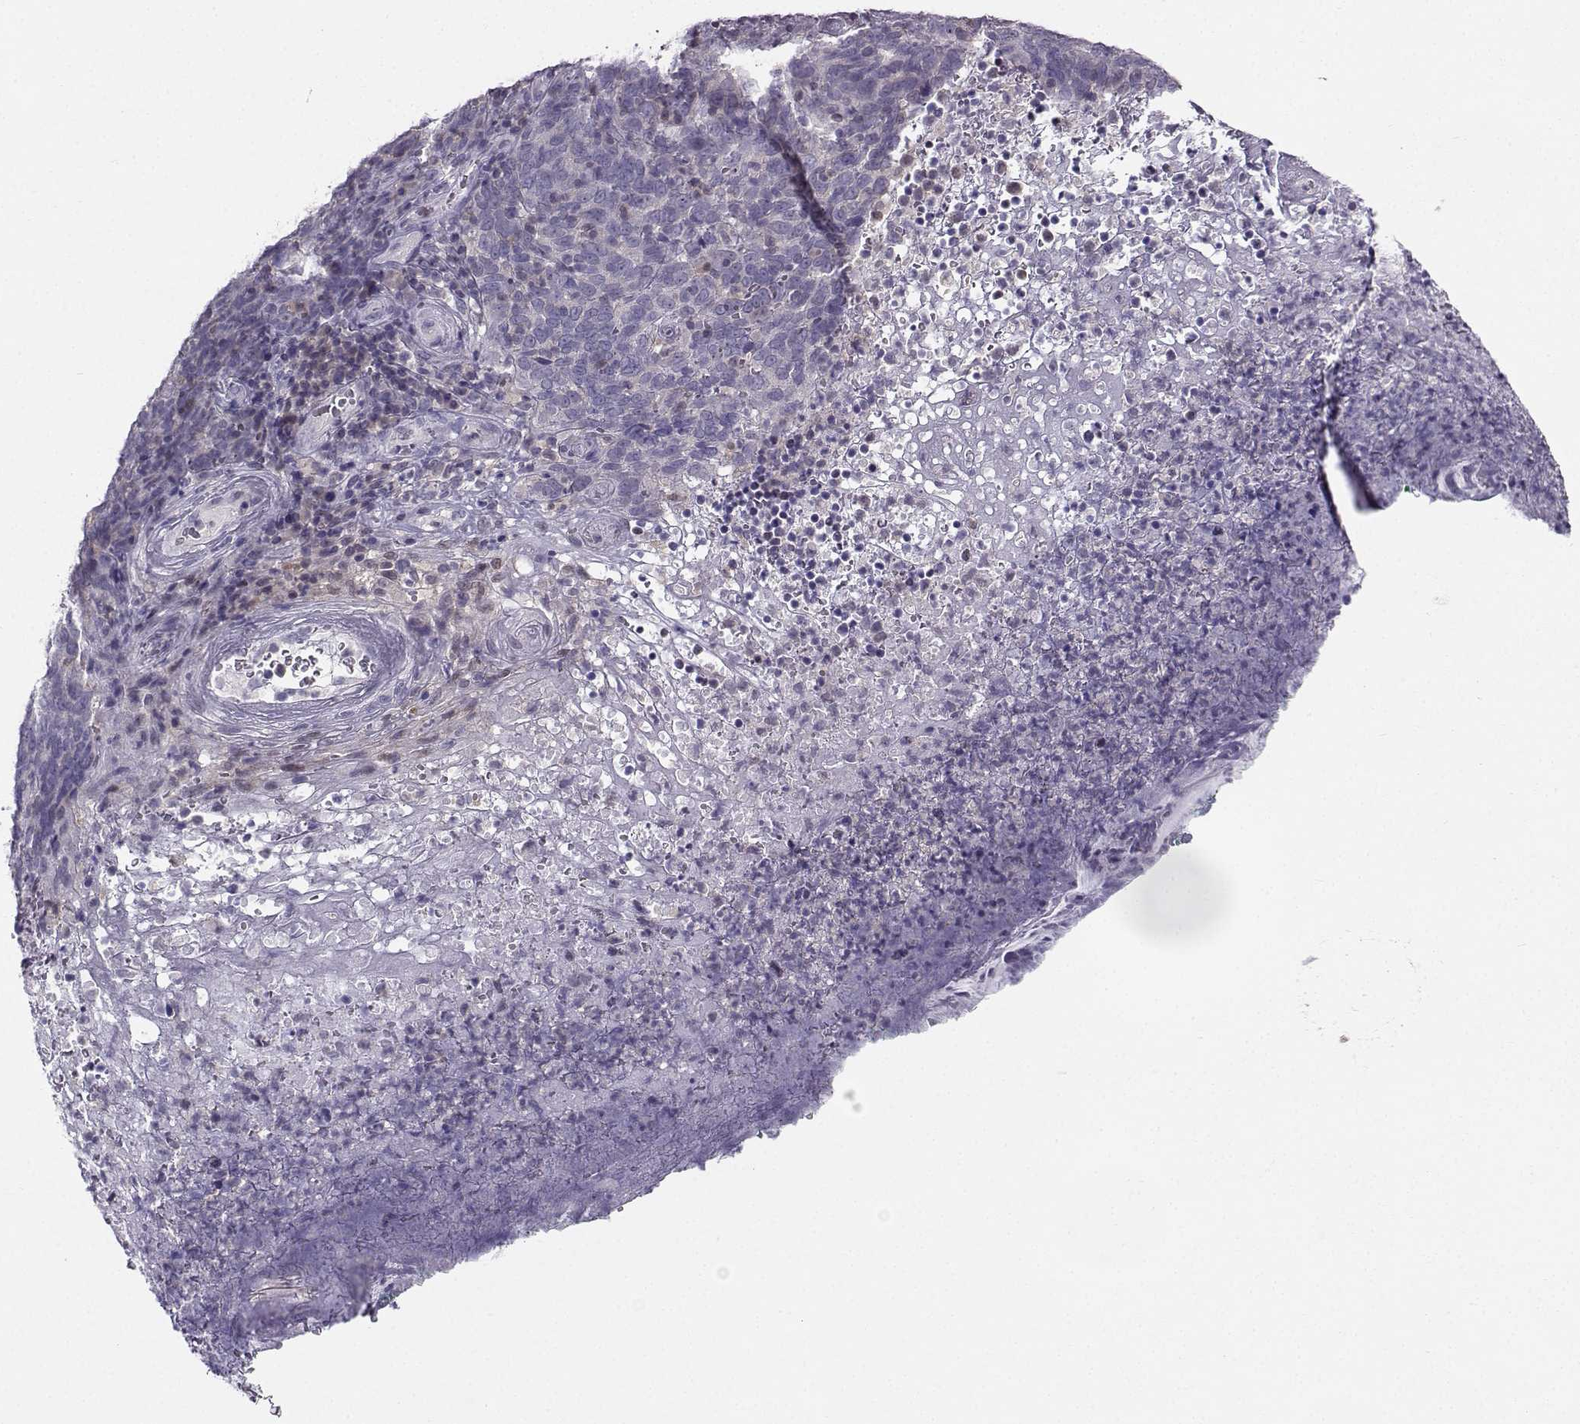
{"staining": {"intensity": "negative", "quantity": "none", "location": "none"}, "tissue": "skin cancer", "cell_type": "Tumor cells", "image_type": "cancer", "snomed": [{"axis": "morphology", "description": "Squamous cell carcinoma, NOS"}, {"axis": "topography", "description": "Skin"}, {"axis": "topography", "description": "Anal"}], "caption": "There is no significant positivity in tumor cells of squamous cell carcinoma (skin).", "gene": "PGK1", "patient": {"sex": "female", "age": 51}}